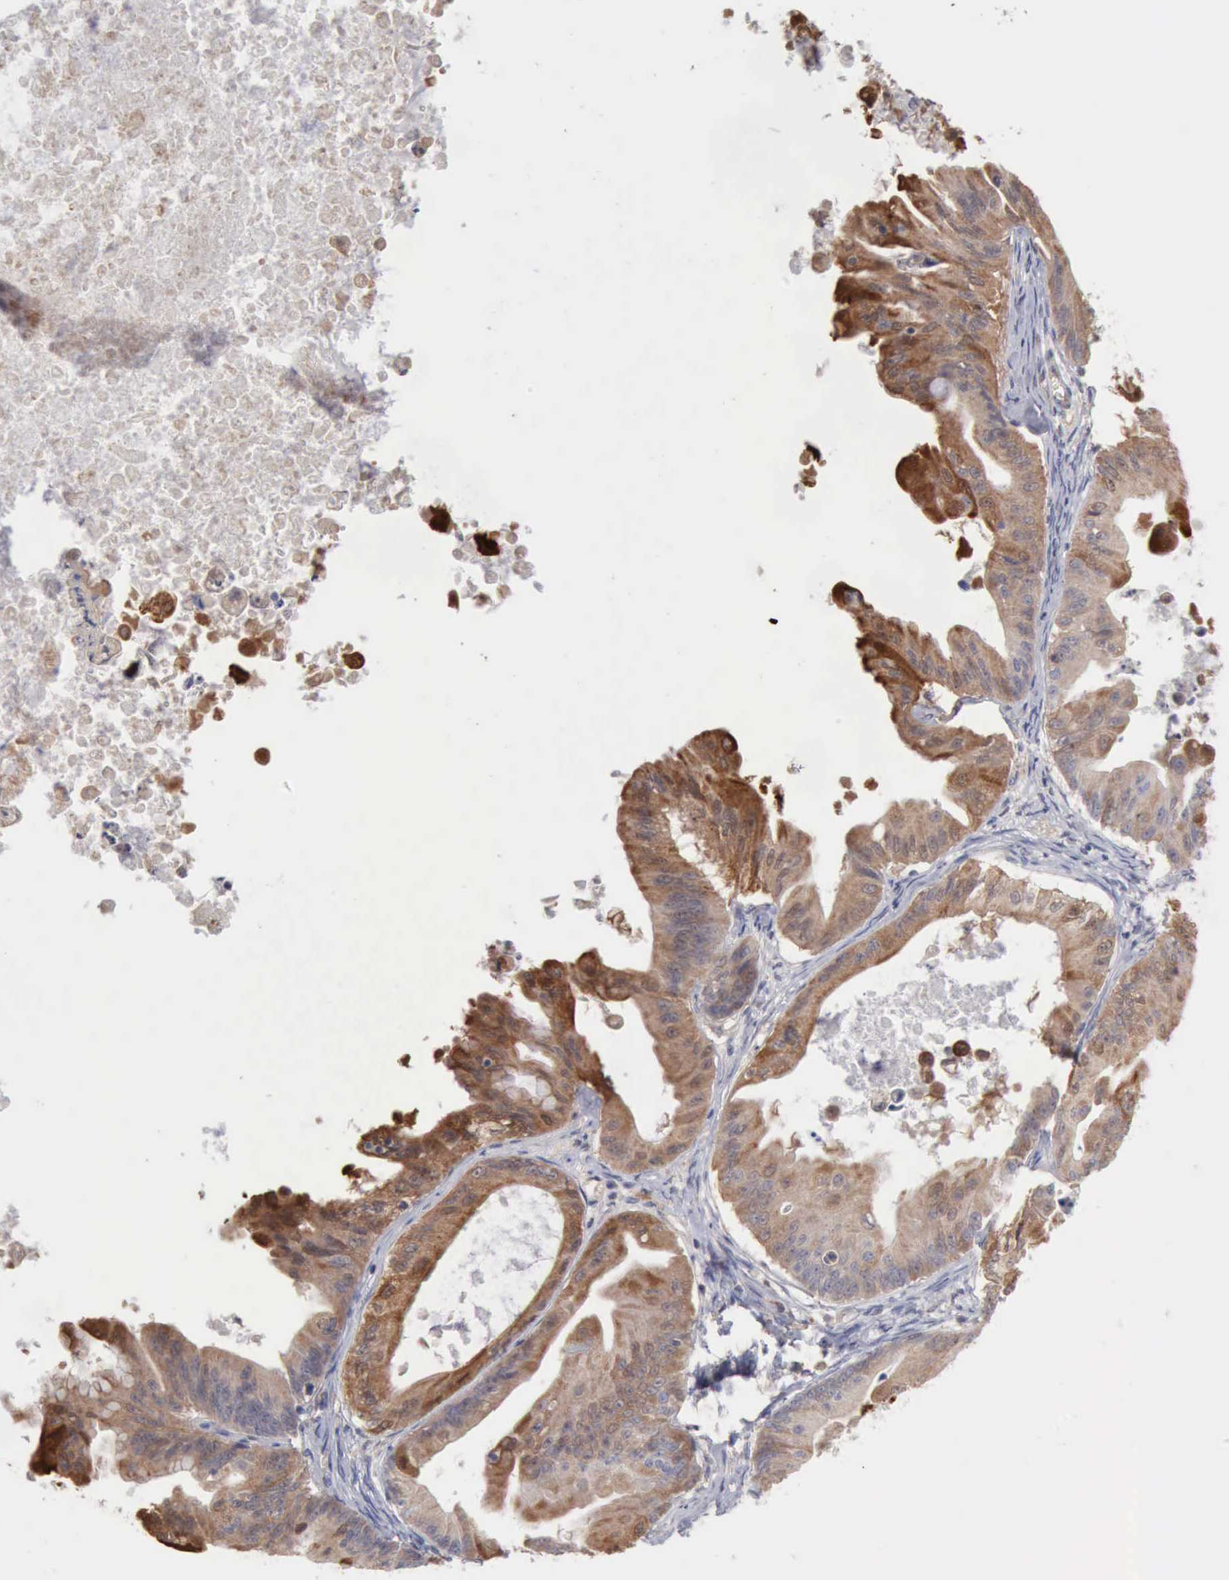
{"staining": {"intensity": "moderate", "quantity": ">75%", "location": "cytoplasmic/membranous"}, "tissue": "ovarian cancer", "cell_type": "Tumor cells", "image_type": "cancer", "snomed": [{"axis": "morphology", "description": "Cystadenocarcinoma, mucinous, NOS"}, {"axis": "topography", "description": "Ovary"}], "caption": "This histopathology image exhibits mucinous cystadenocarcinoma (ovarian) stained with immunohistochemistry to label a protein in brown. The cytoplasmic/membranous of tumor cells show moderate positivity for the protein. Nuclei are counter-stained blue.", "gene": "APOL2", "patient": {"sex": "female", "age": 37}}